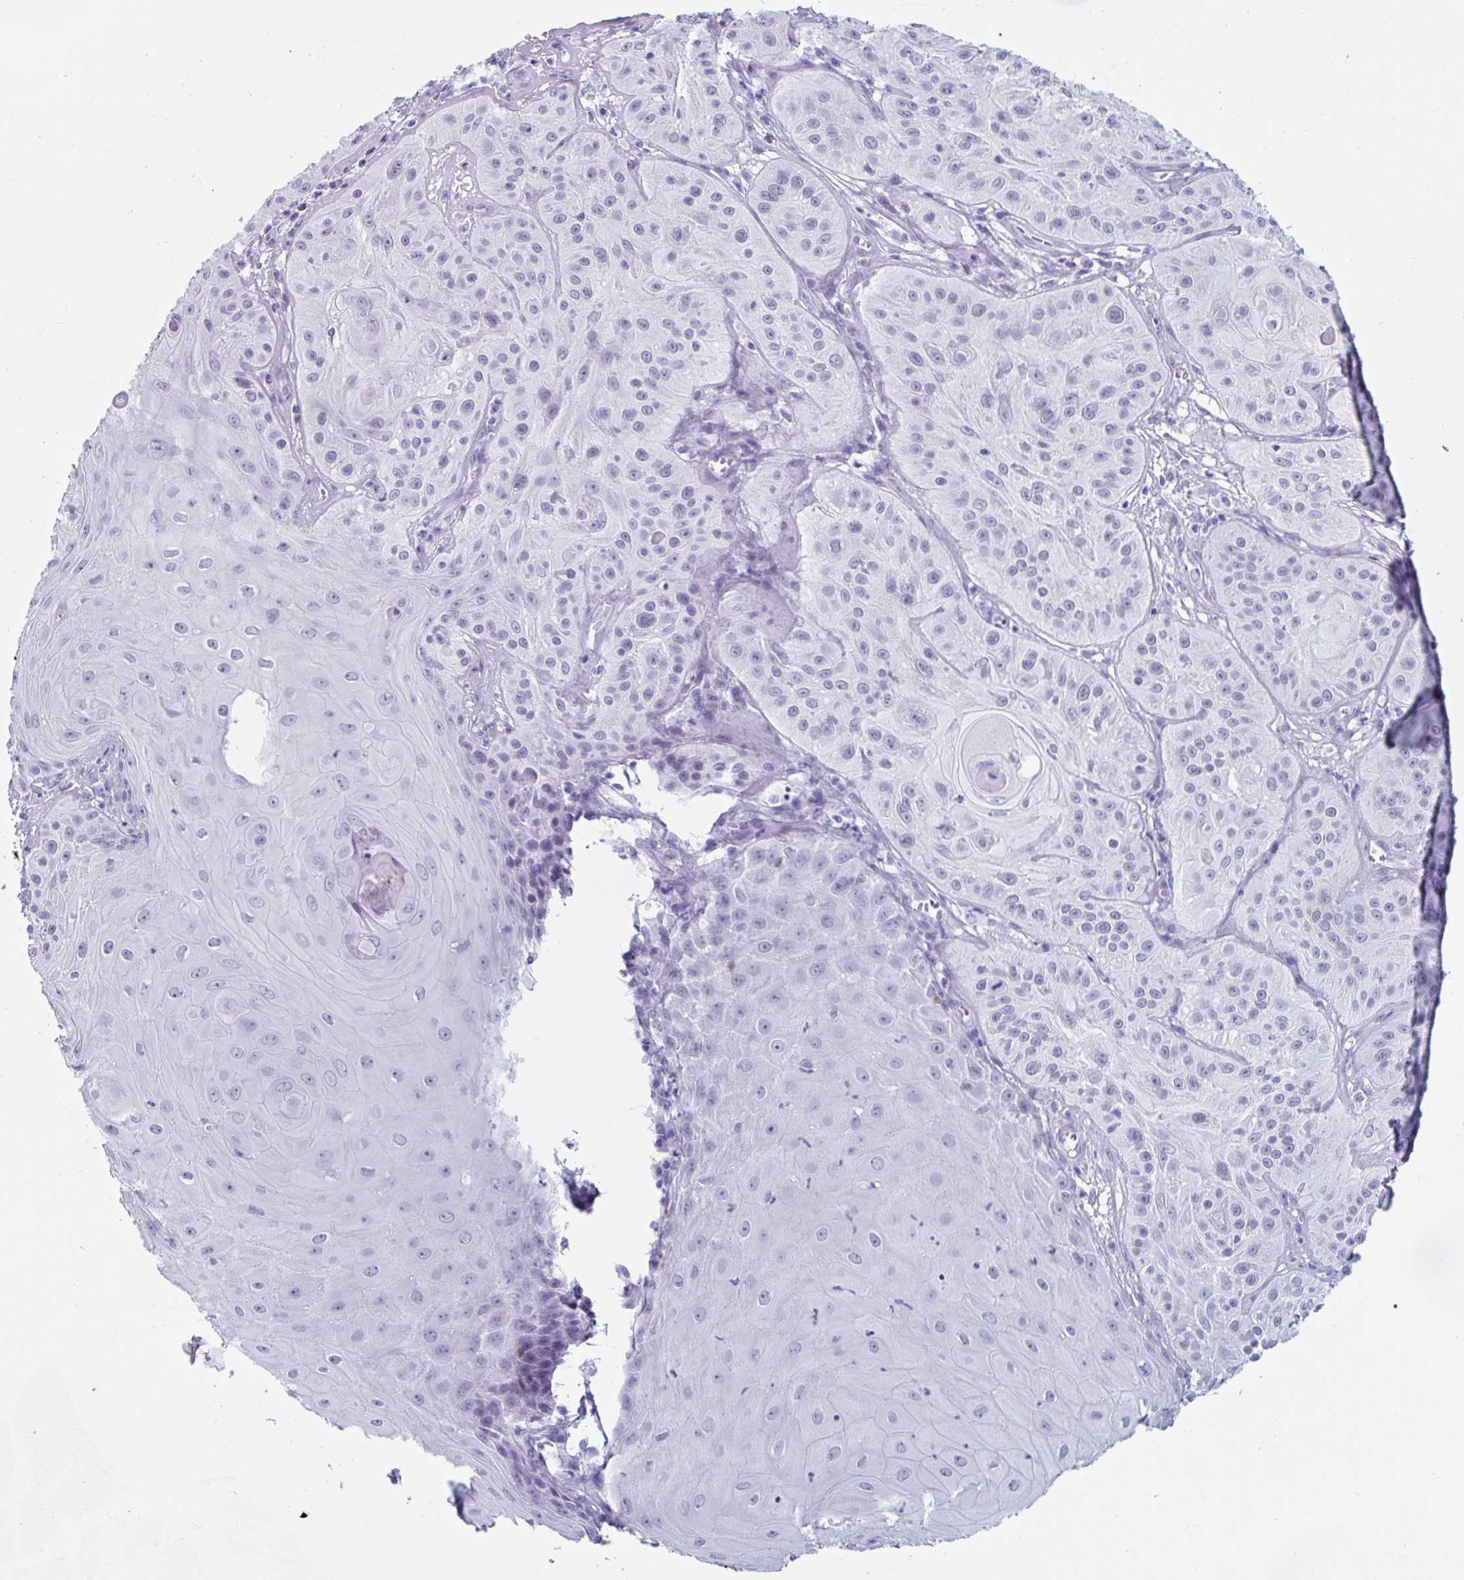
{"staining": {"intensity": "negative", "quantity": "none", "location": "none"}, "tissue": "skin cancer", "cell_type": "Tumor cells", "image_type": "cancer", "snomed": [{"axis": "morphology", "description": "Squamous cell carcinoma, NOS"}, {"axis": "topography", "description": "Skin"}], "caption": "Immunohistochemical staining of human skin squamous cell carcinoma reveals no significant expression in tumor cells.", "gene": "GKN2", "patient": {"sex": "male", "age": 85}}